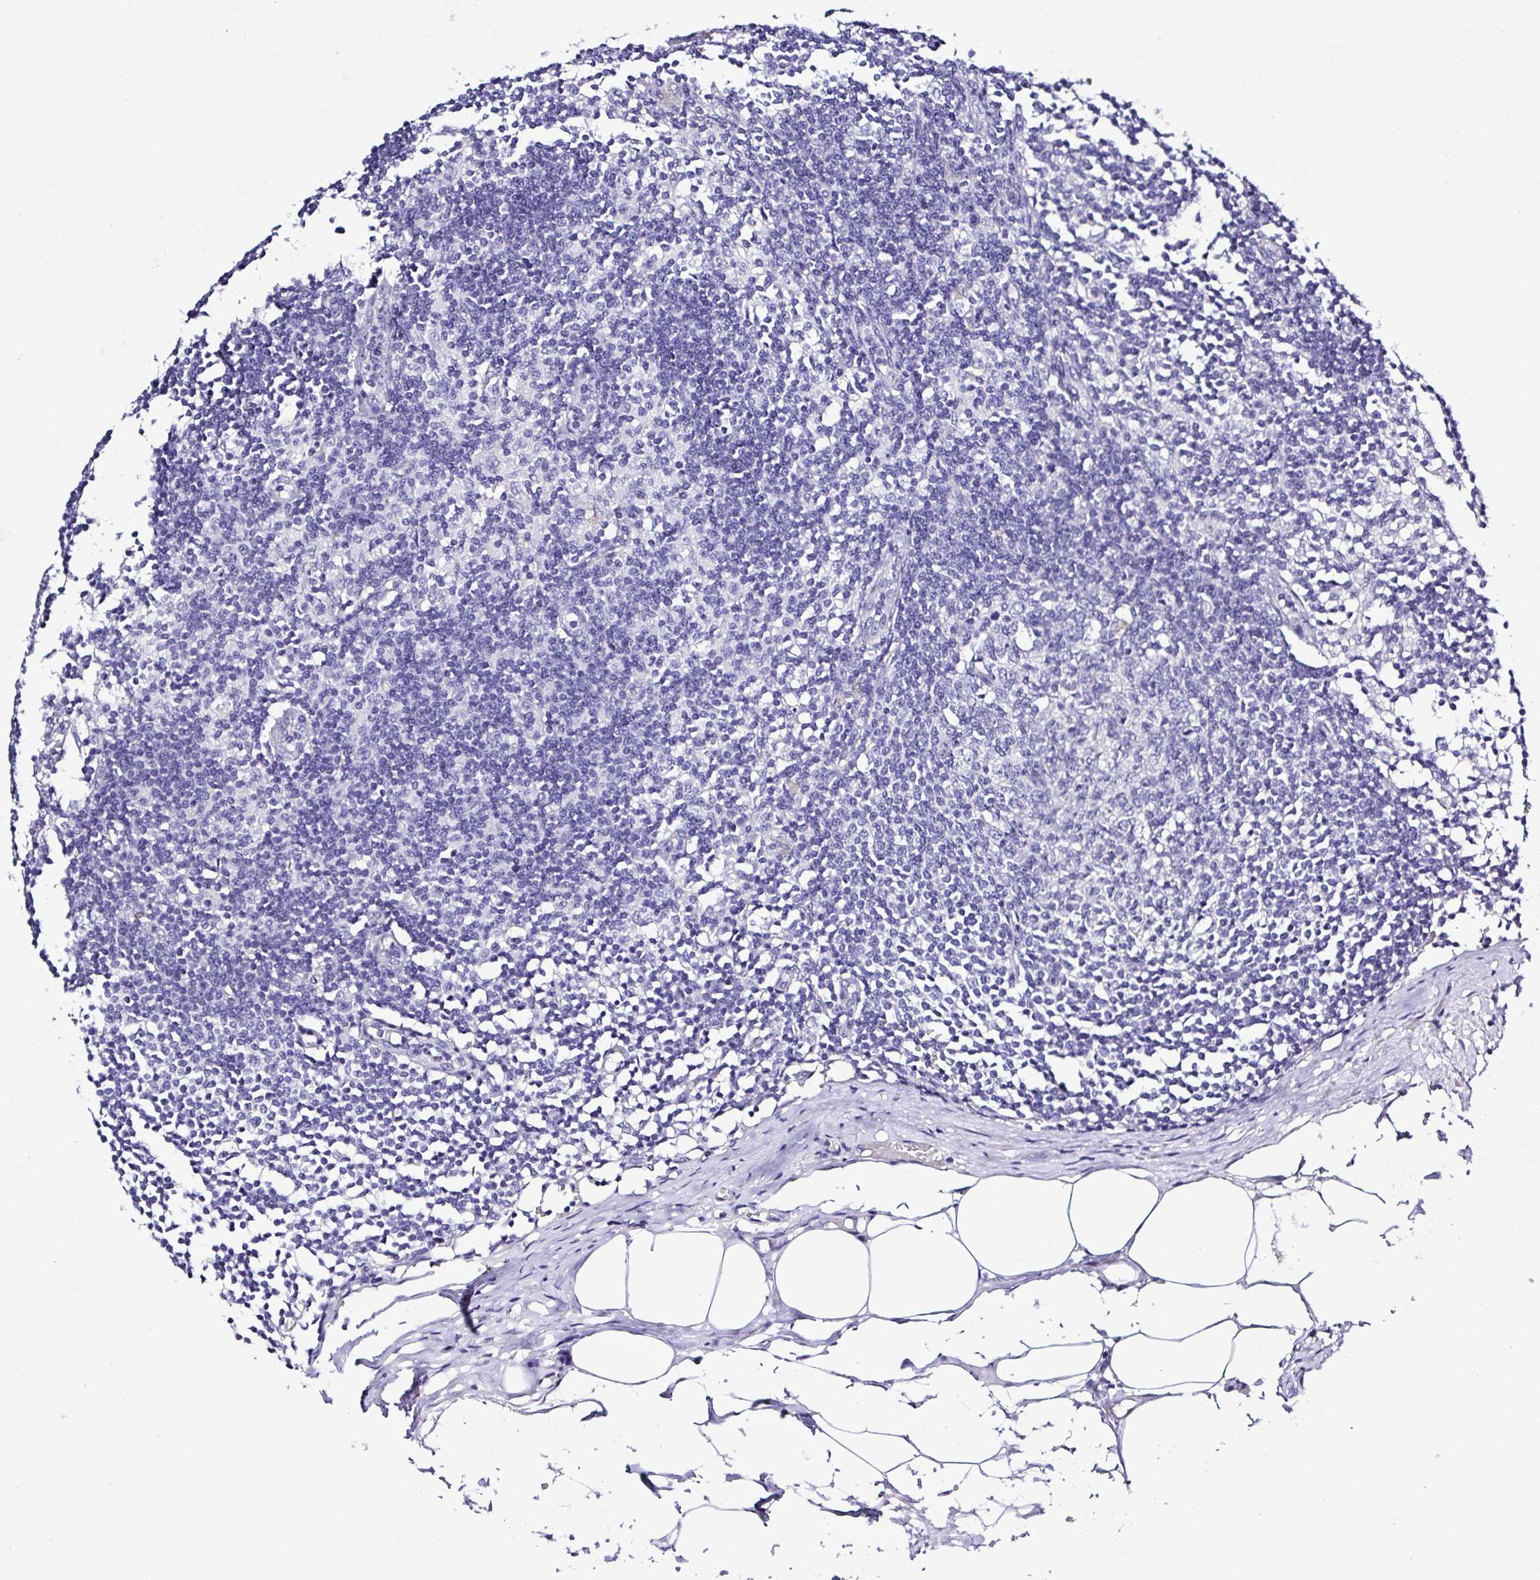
{"staining": {"intensity": "negative", "quantity": "none", "location": "none"}, "tissue": "lymph node", "cell_type": "Germinal center cells", "image_type": "normal", "snomed": [{"axis": "morphology", "description": "Normal tissue, NOS"}, {"axis": "topography", "description": "Lymph node"}], "caption": "This is an immunohistochemistry (IHC) micrograph of unremarkable lymph node. There is no expression in germinal center cells.", "gene": "GABBR2", "patient": {"sex": "female", "age": 69}}